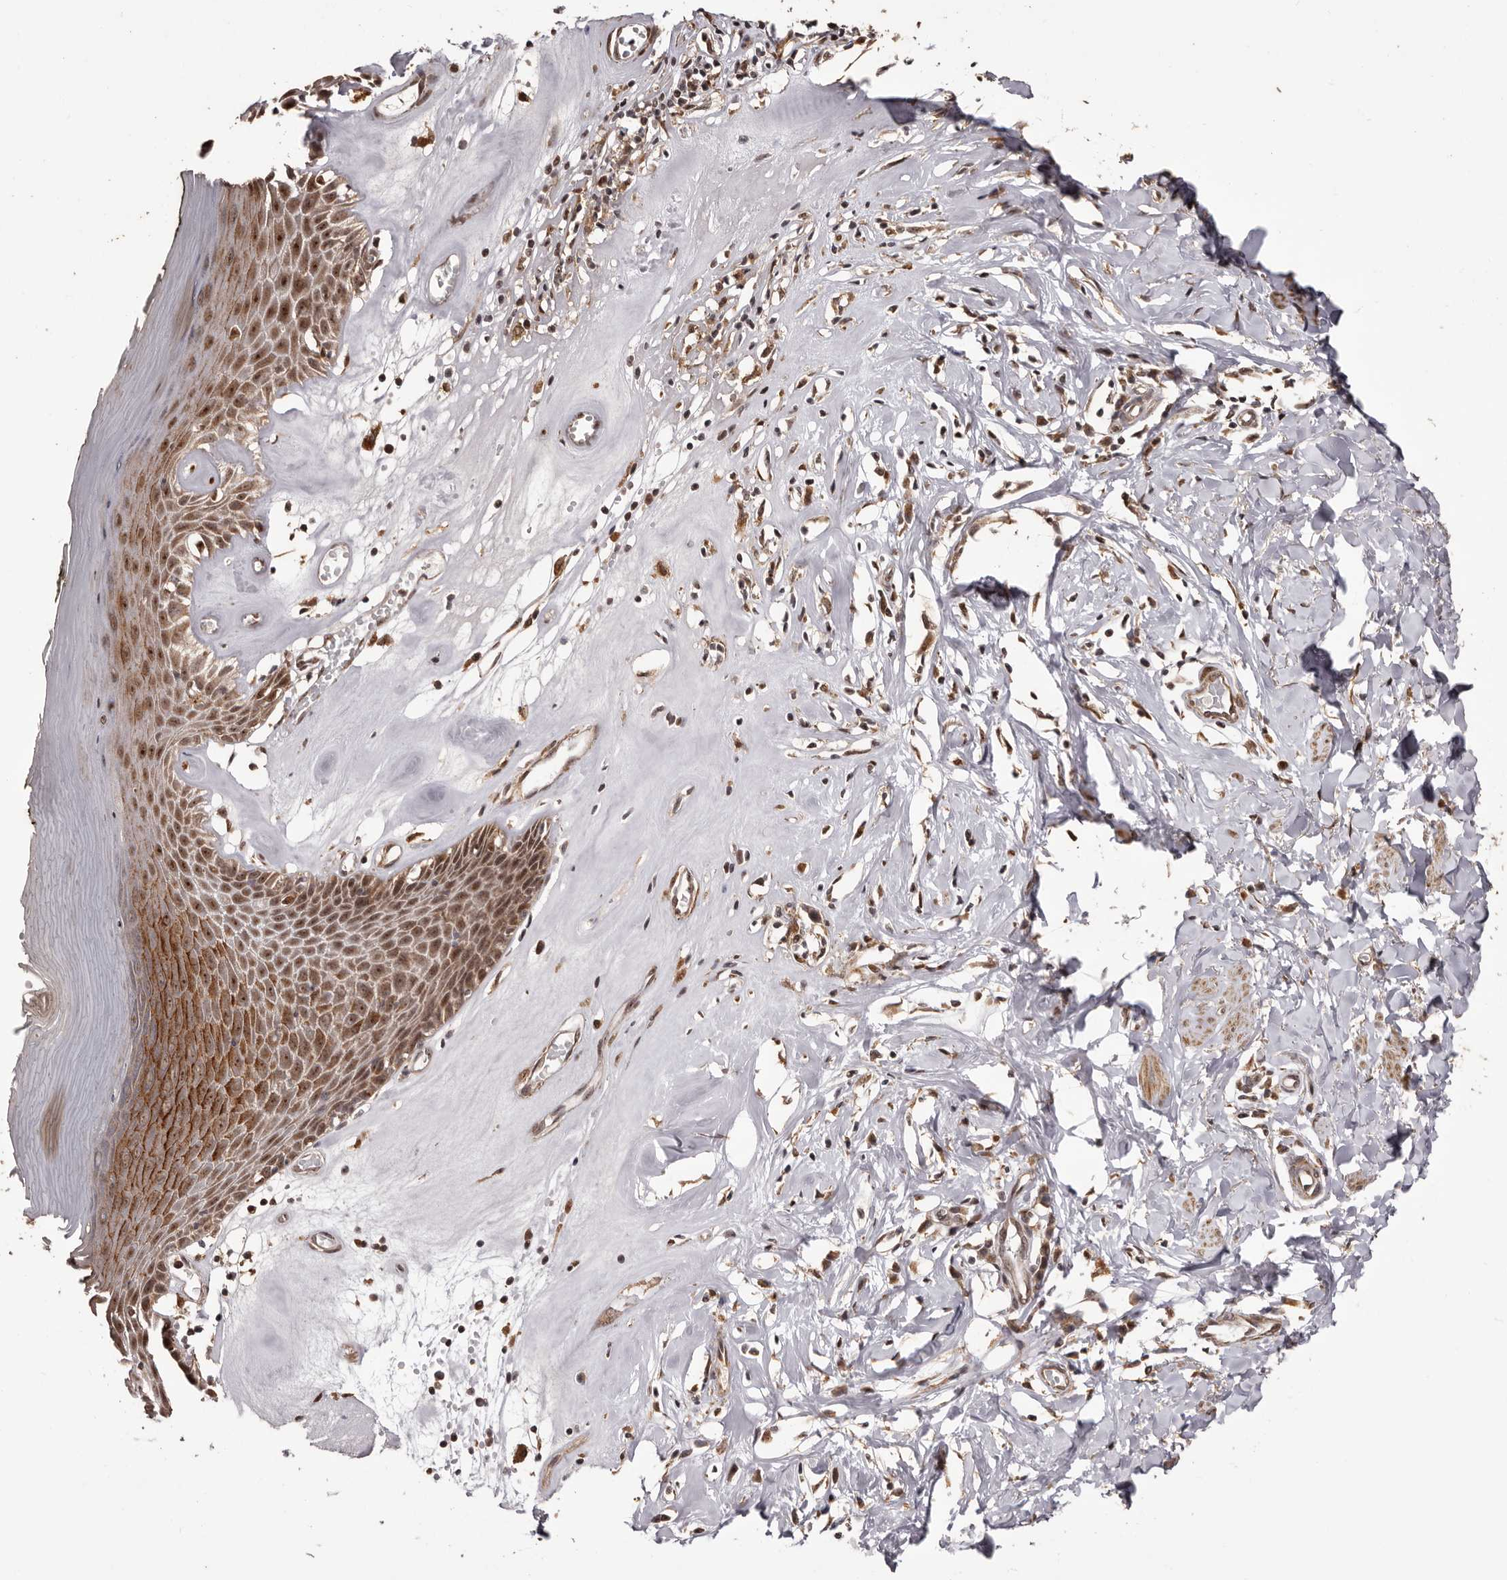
{"staining": {"intensity": "strong", "quantity": ">75%", "location": "cytoplasmic/membranous,nuclear"}, "tissue": "skin", "cell_type": "Epidermal cells", "image_type": "normal", "snomed": [{"axis": "morphology", "description": "Normal tissue, NOS"}, {"axis": "morphology", "description": "Inflammation, NOS"}, {"axis": "topography", "description": "Vulva"}], "caption": "Skin was stained to show a protein in brown. There is high levels of strong cytoplasmic/membranous,nuclear expression in about >75% of epidermal cells. Using DAB (3,3'-diaminobenzidine) (brown) and hematoxylin (blue) stains, captured at high magnification using brightfield microscopy.", "gene": "ZCCHC7", "patient": {"sex": "female", "age": 84}}